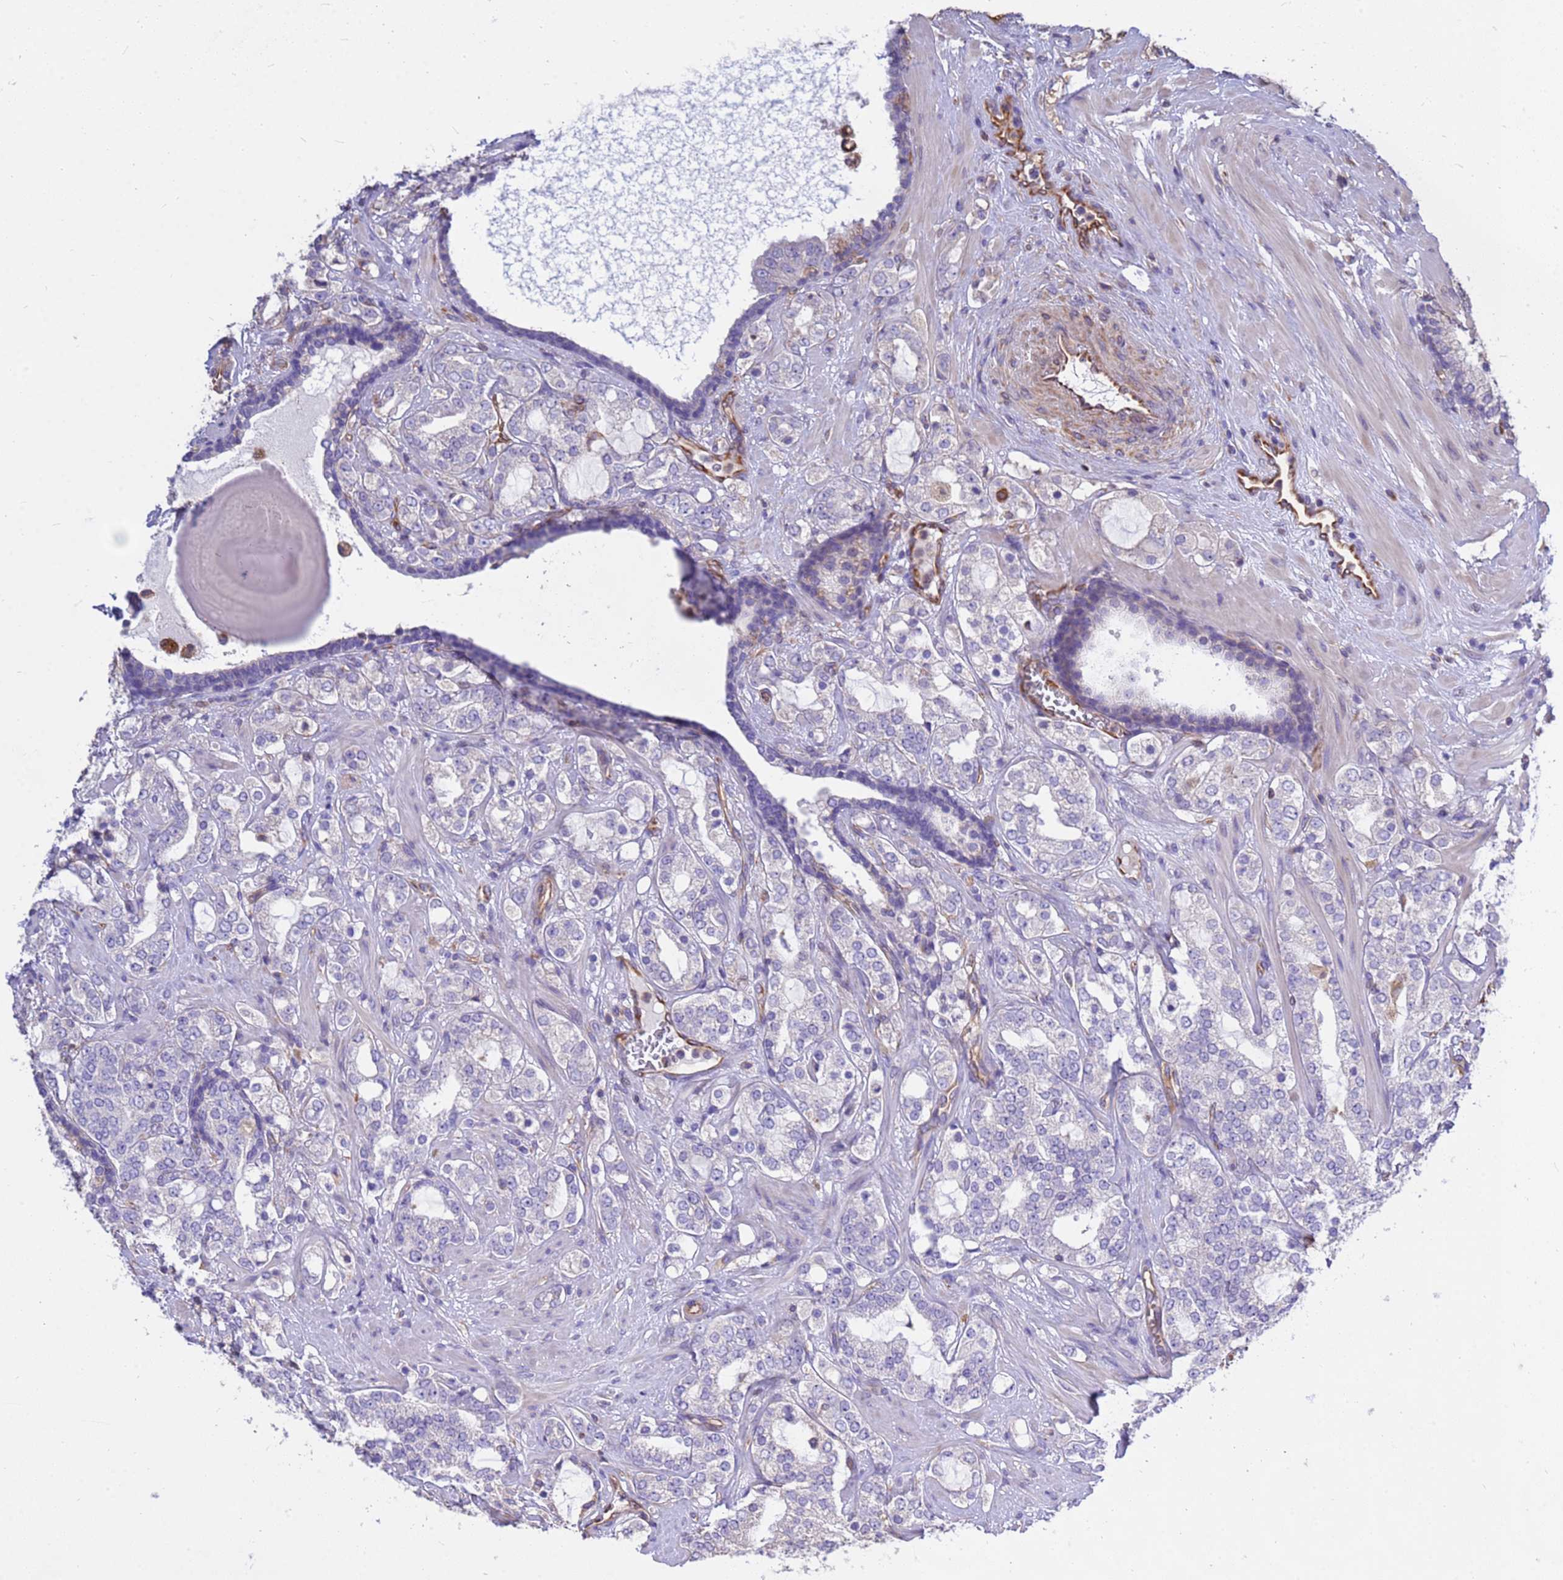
{"staining": {"intensity": "negative", "quantity": "none", "location": "none"}, "tissue": "prostate cancer", "cell_type": "Tumor cells", "image_type": "cancer", "snomed": [{"axis": "morphology", "description": "Adenocarcinoma, High grade"}, {"axis": "topography", "description": "Prostate"}], "caption": "Tumor cells are negative for protein expression in human high-grade adenocarcinoma (prostate).", "gene": "TCEAL3", "patient": {"sex": "male", "age": 64}}